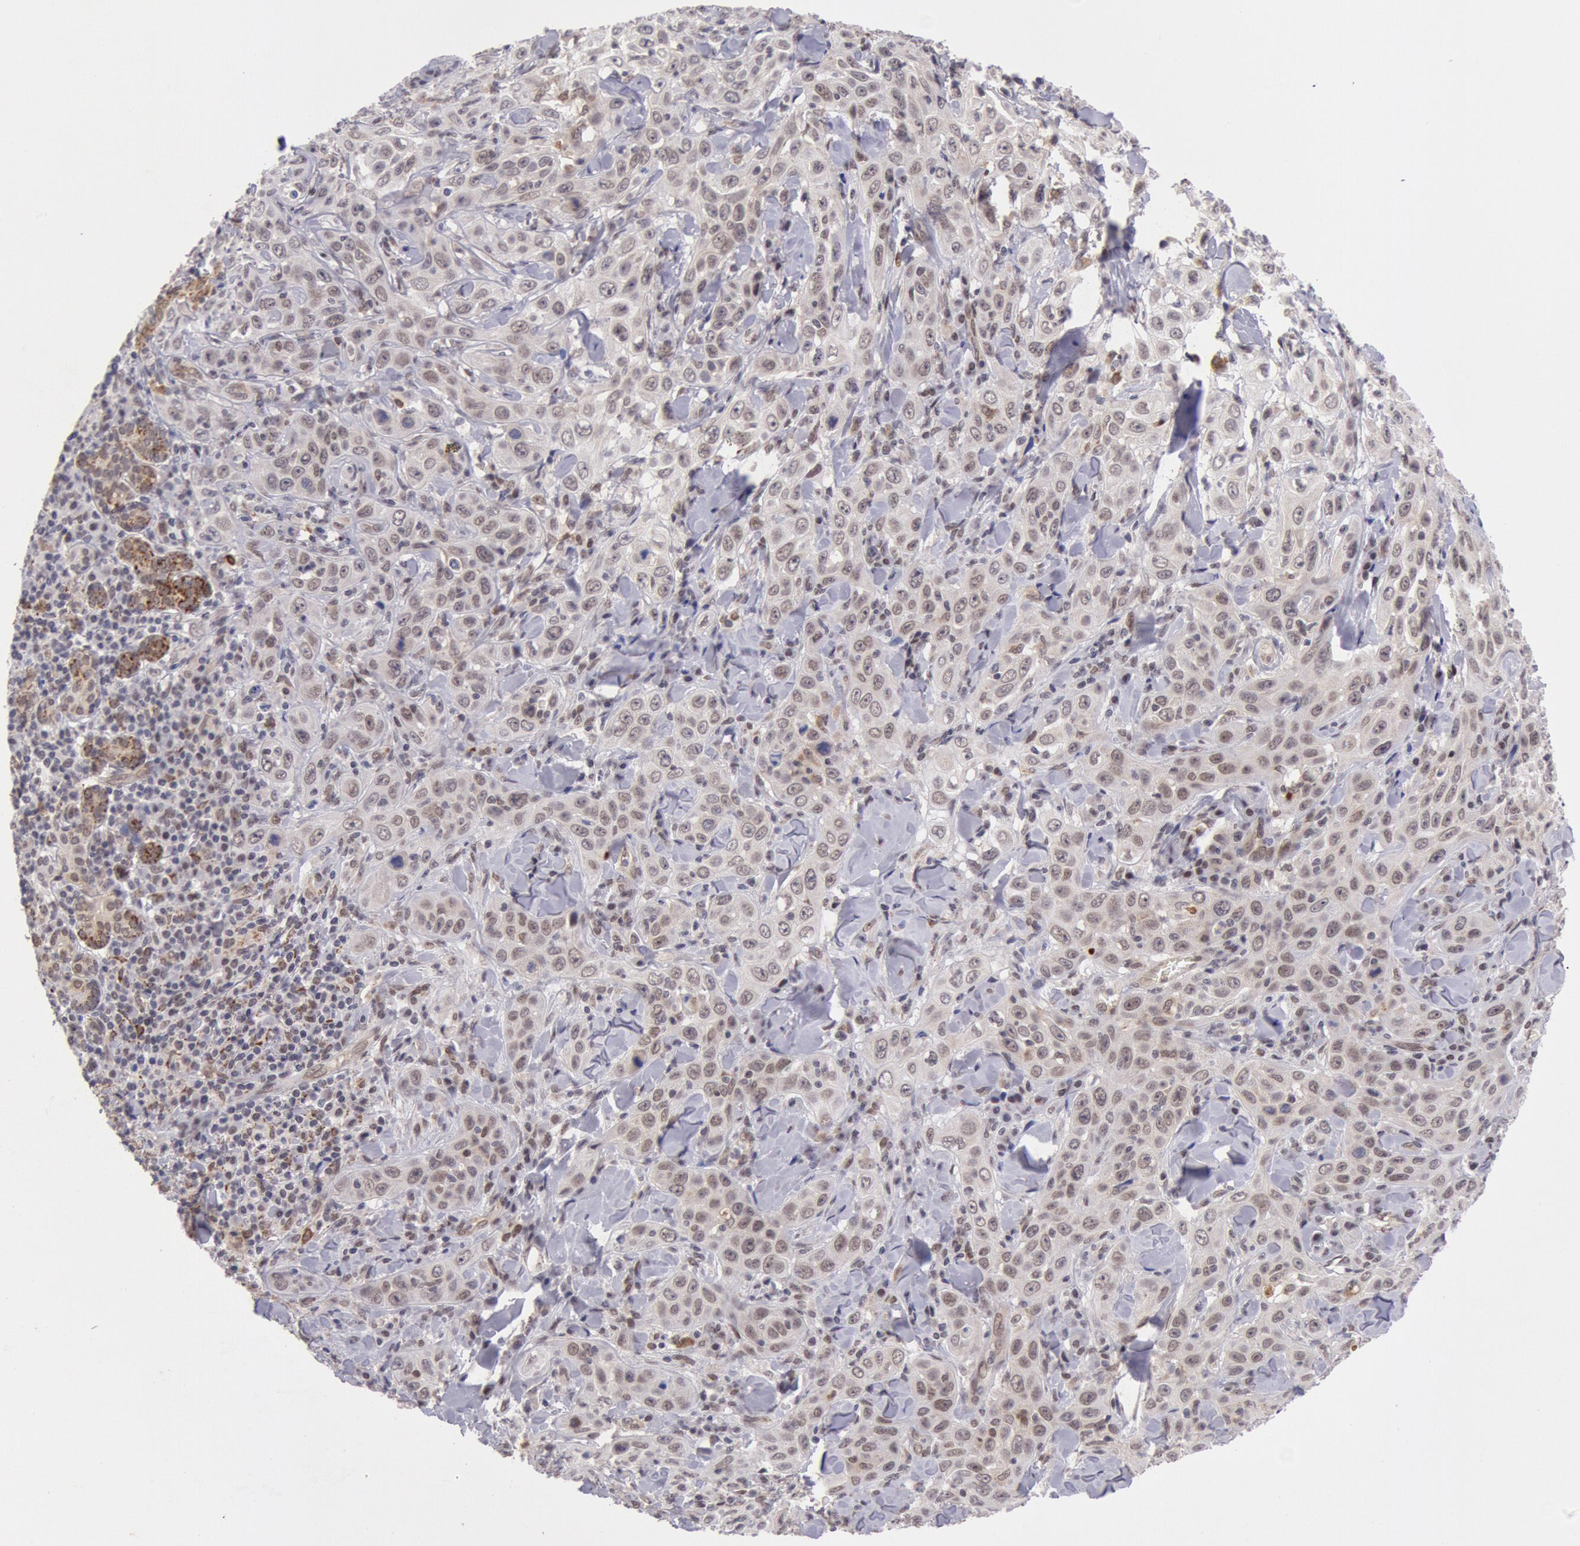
{"staining": {"intensity": "moderate", "quantity": "25%-75%", "location": "nuclear"}, "tissue": "skin cancer", "cell_type": "Tumor cells", "image_type": "cancer", "snomed": [{"axis": "morphology", "description": "Squamous cell carcinoma, NOS"}, {"axis": "topography", "description": "Skin"}], "caption": "Immunohistochemical staining of skin squamous cell carcinoma reveals medium levels of moderate nuclear protein staining in approximately 25%-75% of tumor cells.", "gene": "CDKN2B", "patient": {"sex": "male", "age": 84}}